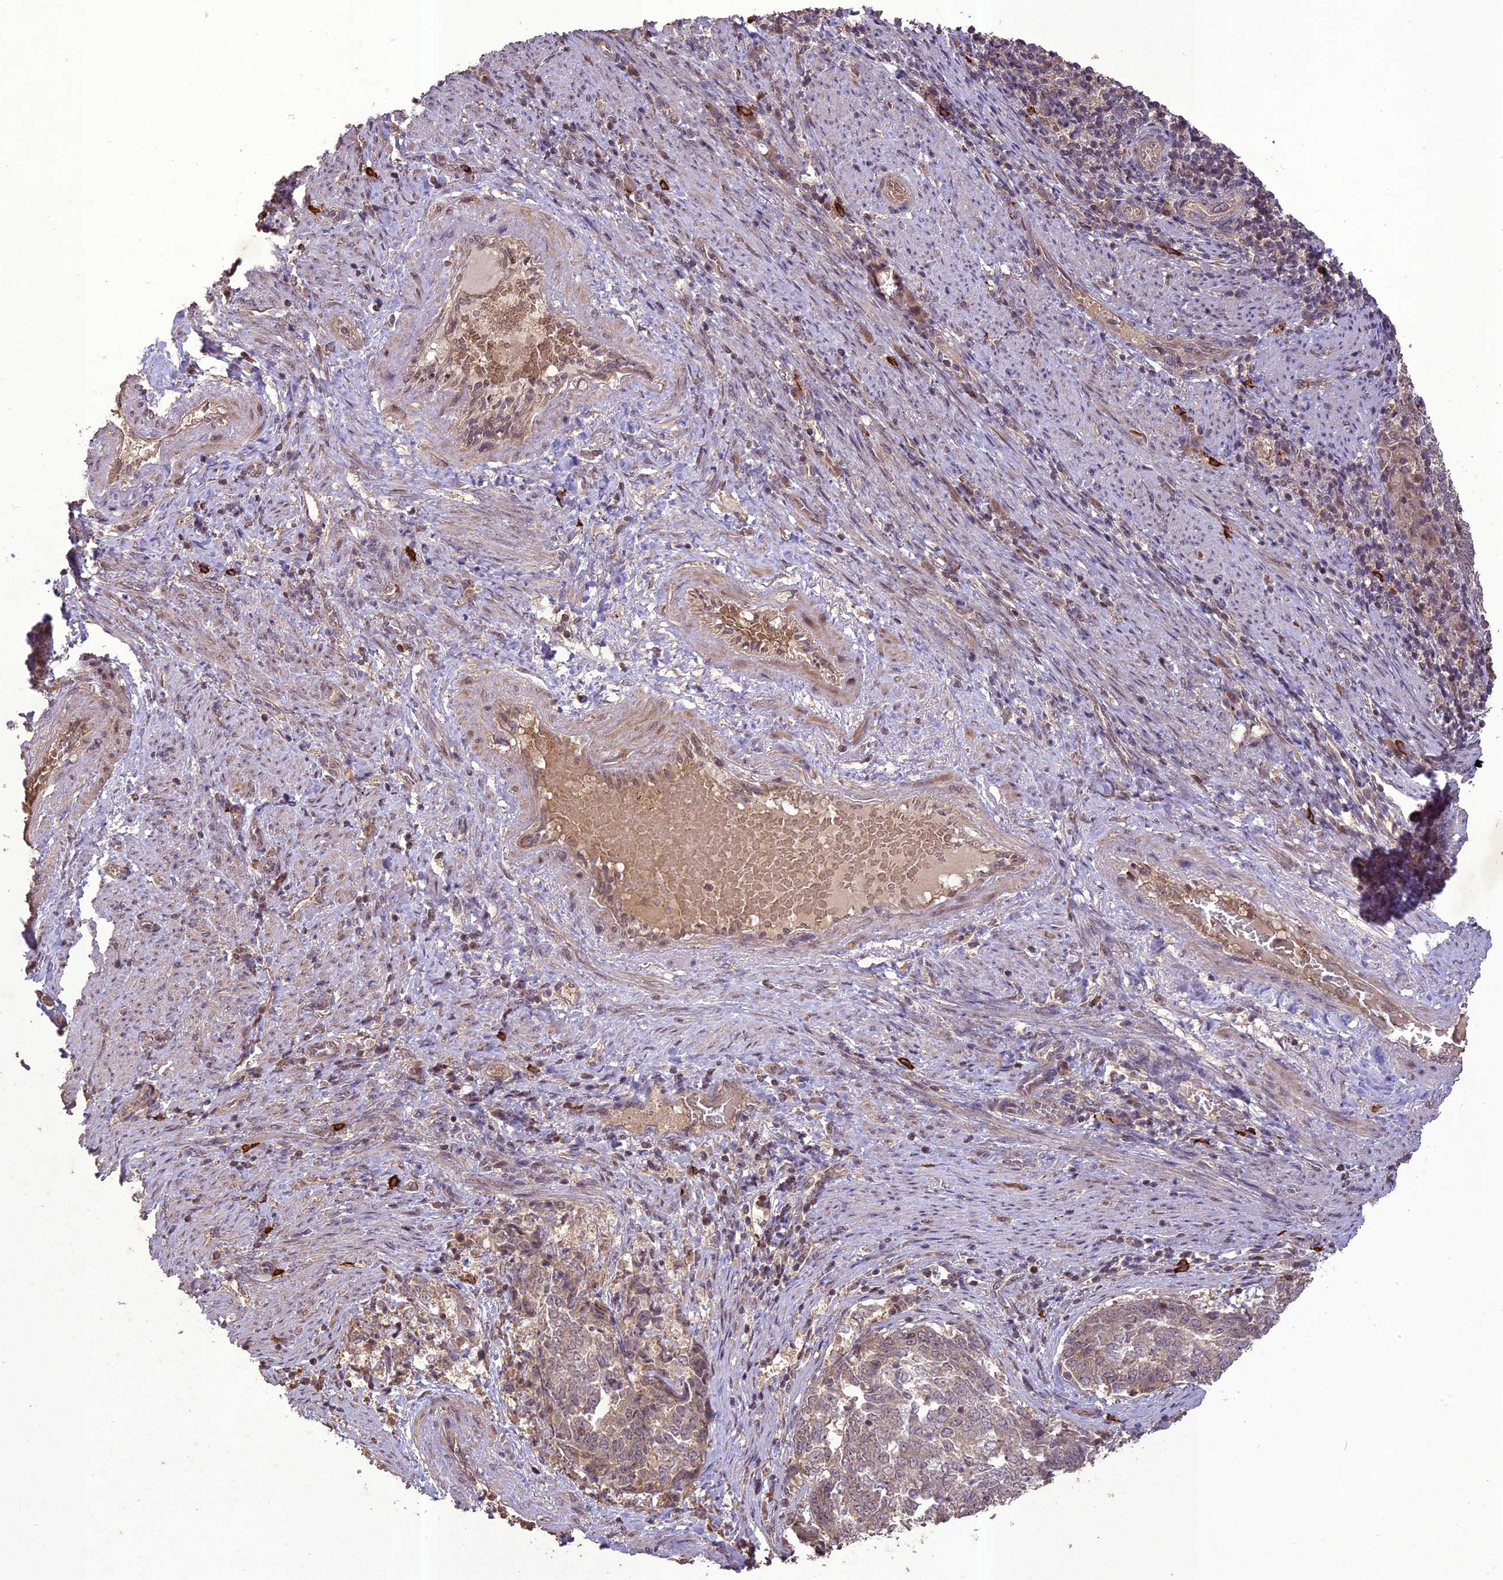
{"staining": {"intensity": "weak", "quantity": "<25%", "location": "cytoplasmic/membranous"}, "tissue": "endometrial cancer", "cell_type": "Tumor cells", "image_type": "cancer", "snomed": [{"axis": "morphology", "description": "Adenocarcinoma, NOS"}, {"axis": "topography", "description": "Endometrium"}], "caption": "Immunohistochemical staining of endometrial adenocarcinoma exhibits no significant staining in tumor cells.", "gene": "TIGD7", "patient": {"sex": "female", "age": 80}}